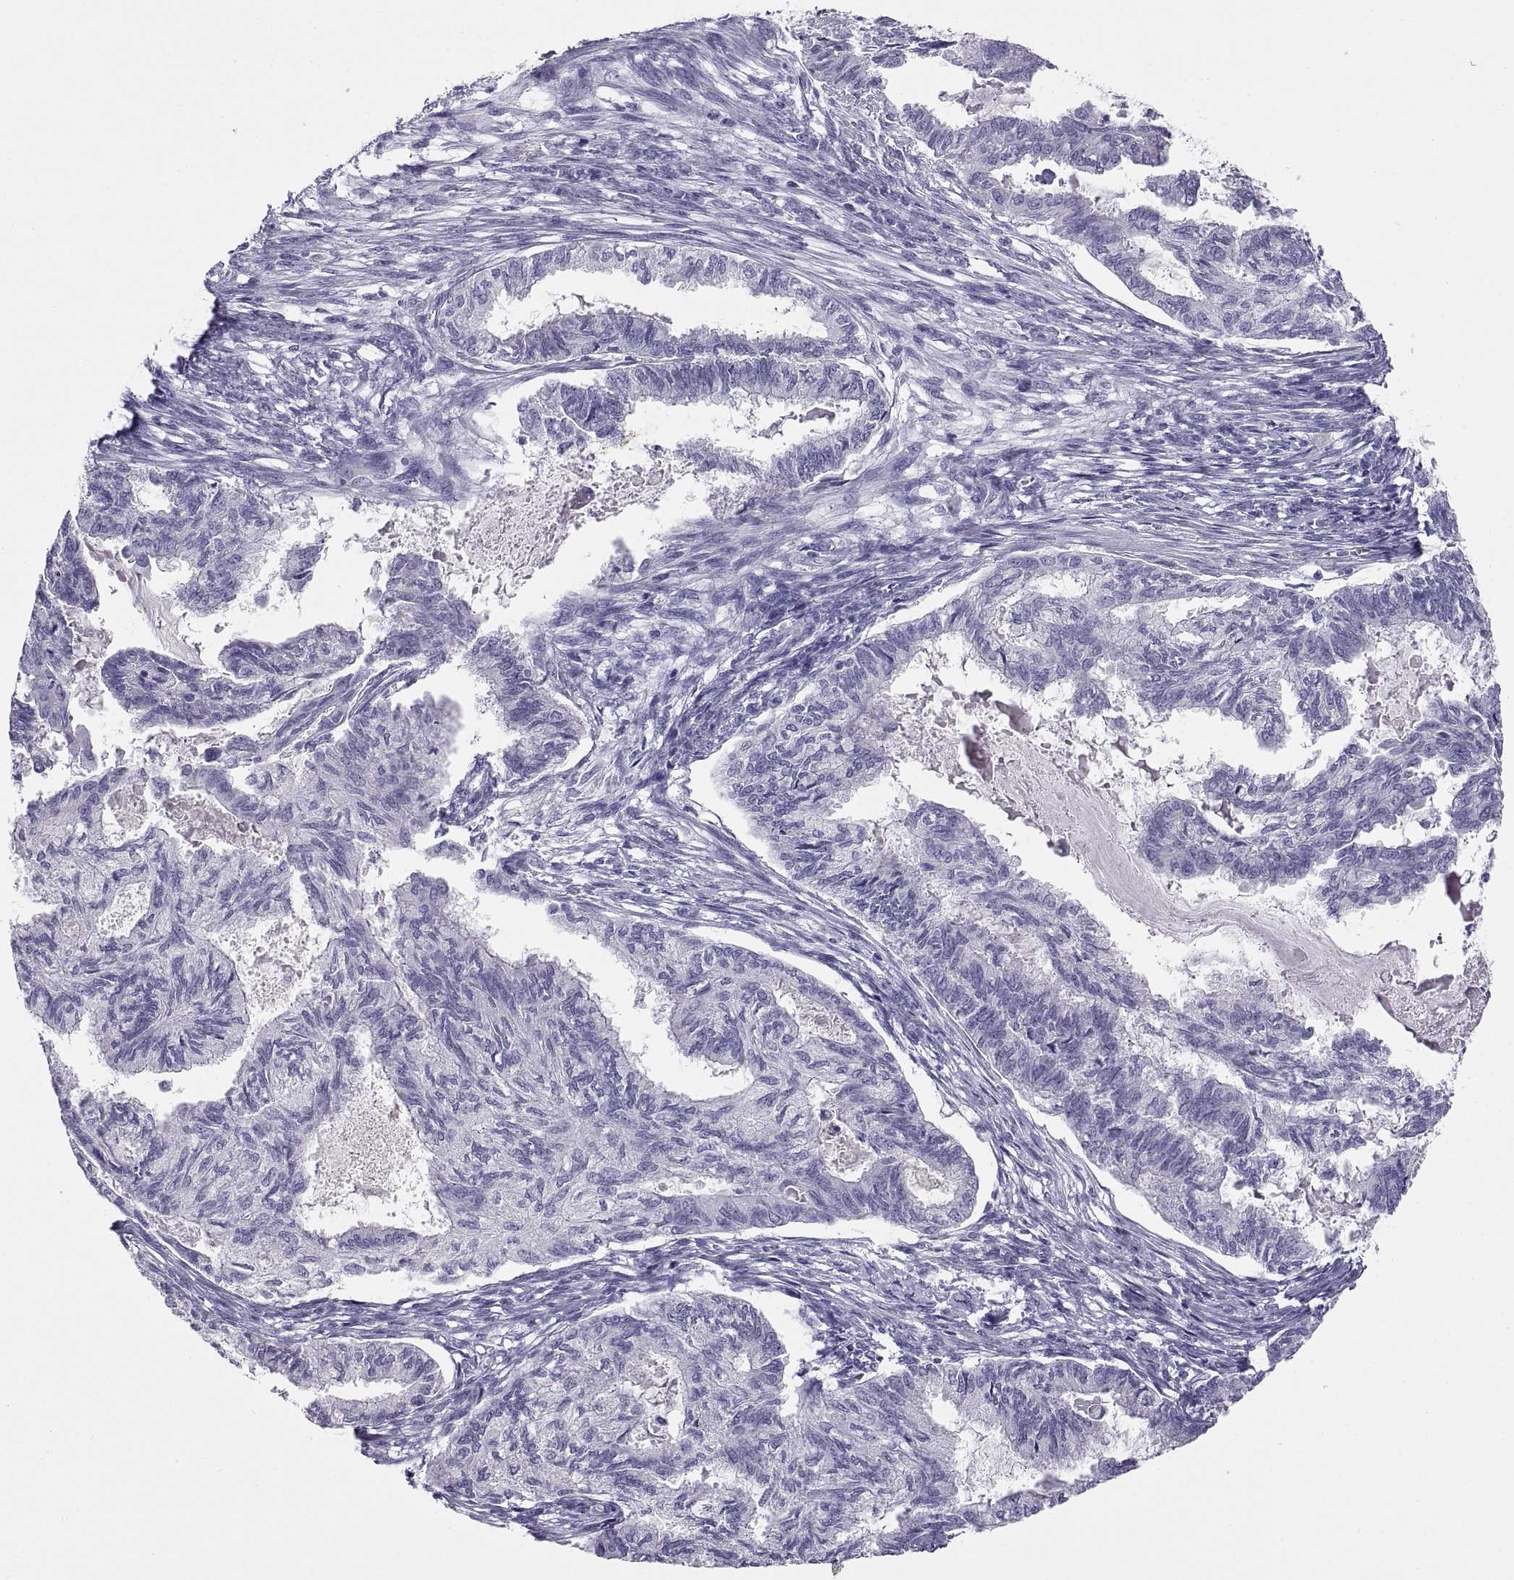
{"staining": {"intensity": "negative", "quantity": "none", "location": "none"}, "tissue": "endometrial cancer", "cell_type": "Tumor cells", "image_type": "cancer", "snomed": [{"axis": "morphology", "description": "Adenocarcinoma, NOS"}, {"axis": "topography", "description": "Endometrium"}], "caption": "An IHC micrograph of endometrial cancer (adenocarcinoma) is shown. There is no staining in tumor cells of endometrial cancer (adenocarcinoma). Brightfield microscopy of immunohistochemistry stained with DAB (3,3'-diaminobenzidine) (brown) and hematoxylin (blue), captured at high magnification.", "gene": "RGS20", "patient": {"sex": "female", "age": 86}}